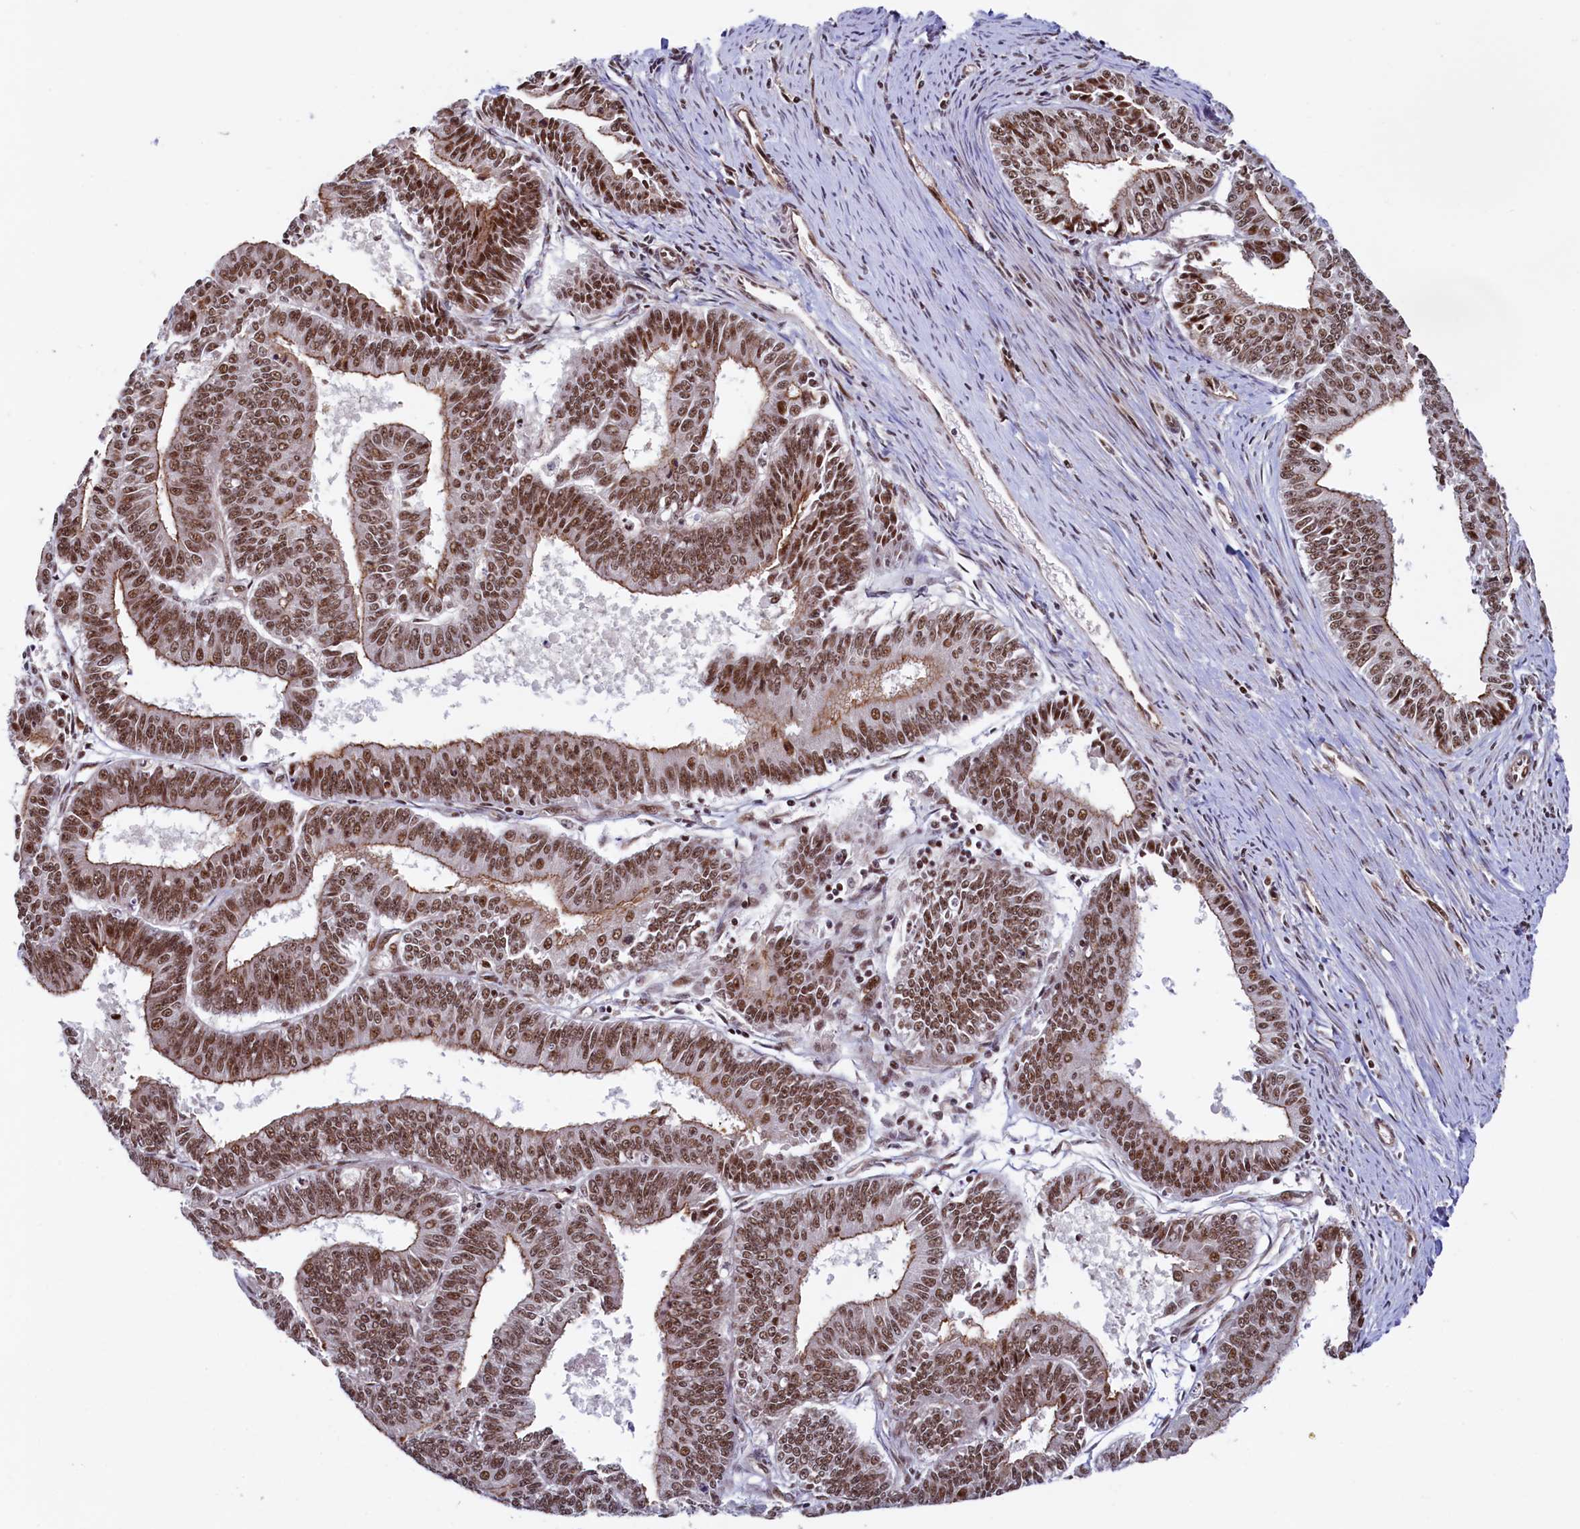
{"staining": {"intensity": "moderate", "quantity": ">75%", "location": "cytoplasmic/membranous,nuclear"}, "tissue": "endometrial cancer", "cell_type": "Tumor cells", "image_type": "cancer", "snomed": [{"axis": "morphology", "description": "Adenocarcinoma, NOS"}, {"axis": "topography", "description": "Endometrium"}], "caption": "Protein expression analysis of endometrial cancer (adenocarcinoma) exhibits moderate cytoplasmic/membranous and nuclear positivity in about >75% of tumor cells.", "gene": "LEO1", "patient": {"sex": "female", "age": 73}}